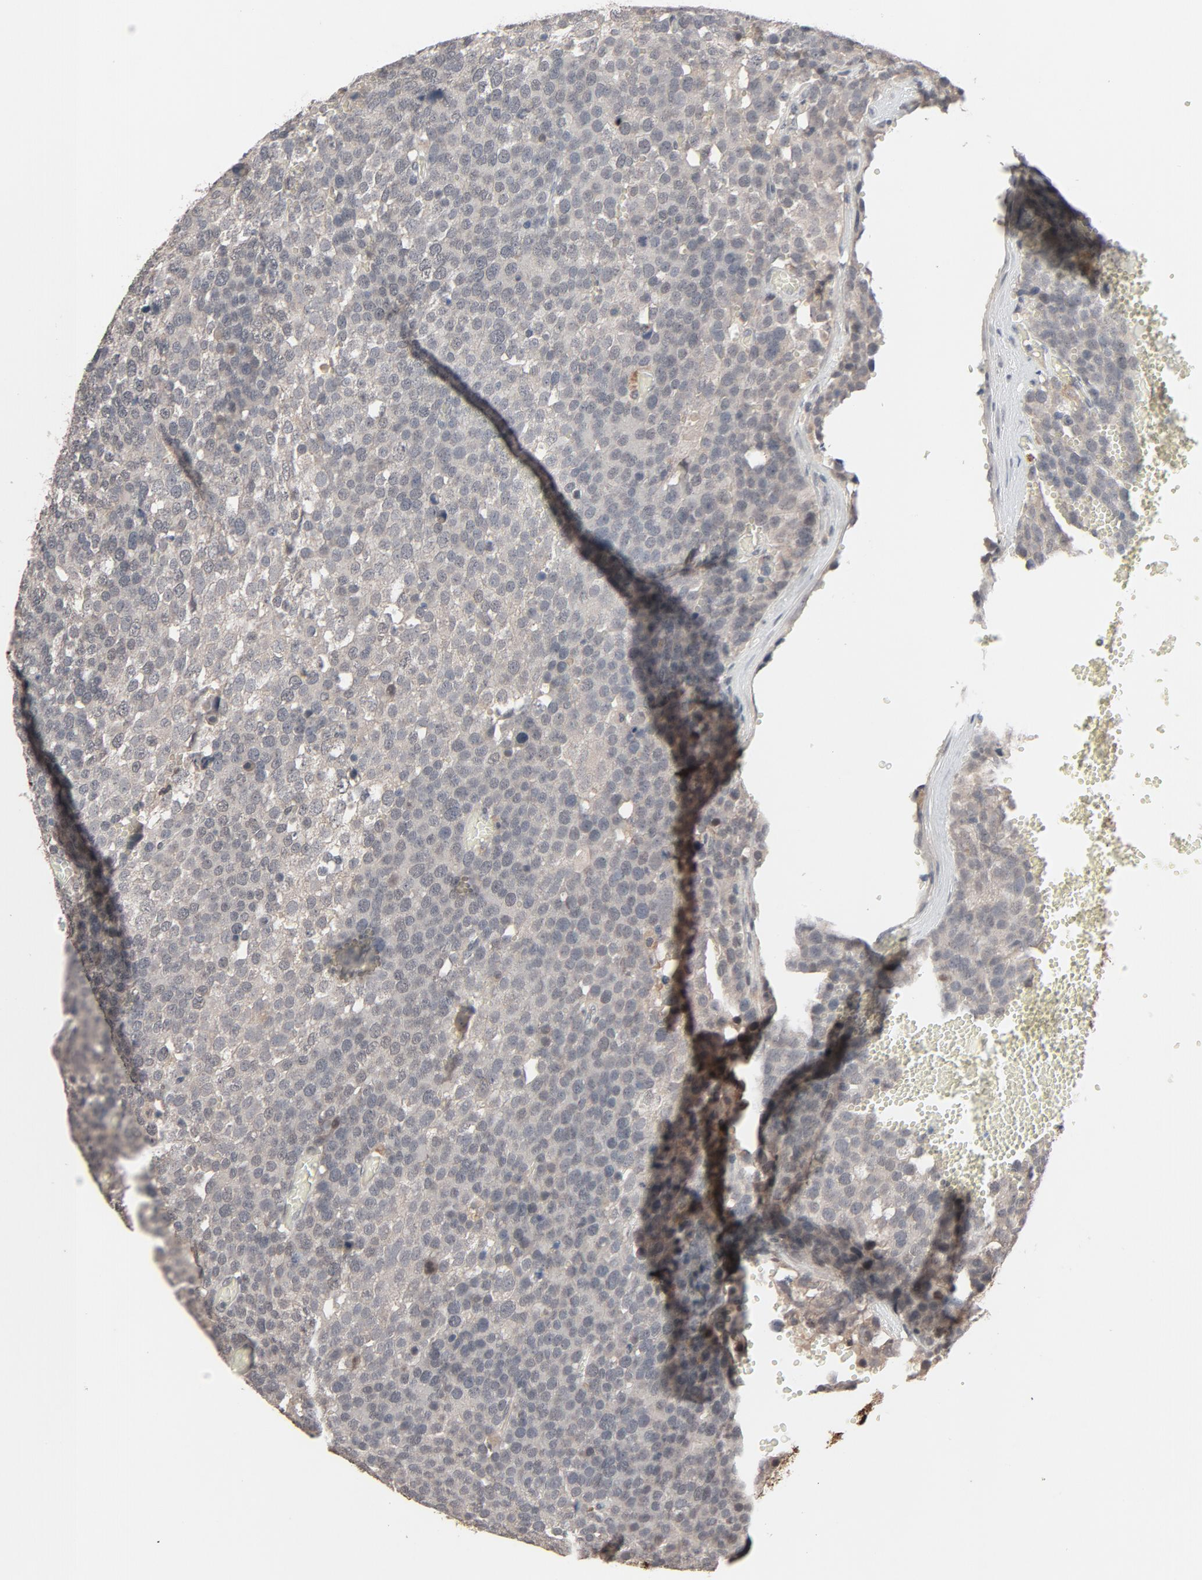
{"staining": {"intensity": "weak", "quantity": "25%-75%", "location": "cytoplasmic/membranous"}, "tissue": "testis cancer", "cell_type": "Tumor cells", "image_type": "cancer", "snomed": [{"axis": "morphology", "description": "Seminoma, NOS"}, {"axis": "topography", "description": "Testis"}], "caption": "An image showing weak cytoplasmic/membranous staining in approximately 25%-75% of tumor cells in testis cancer (seminoma), as visualized by brown immunohistochemical staining.", "gene": "MT3", "patient": {"sex": "male", "age": 71}}